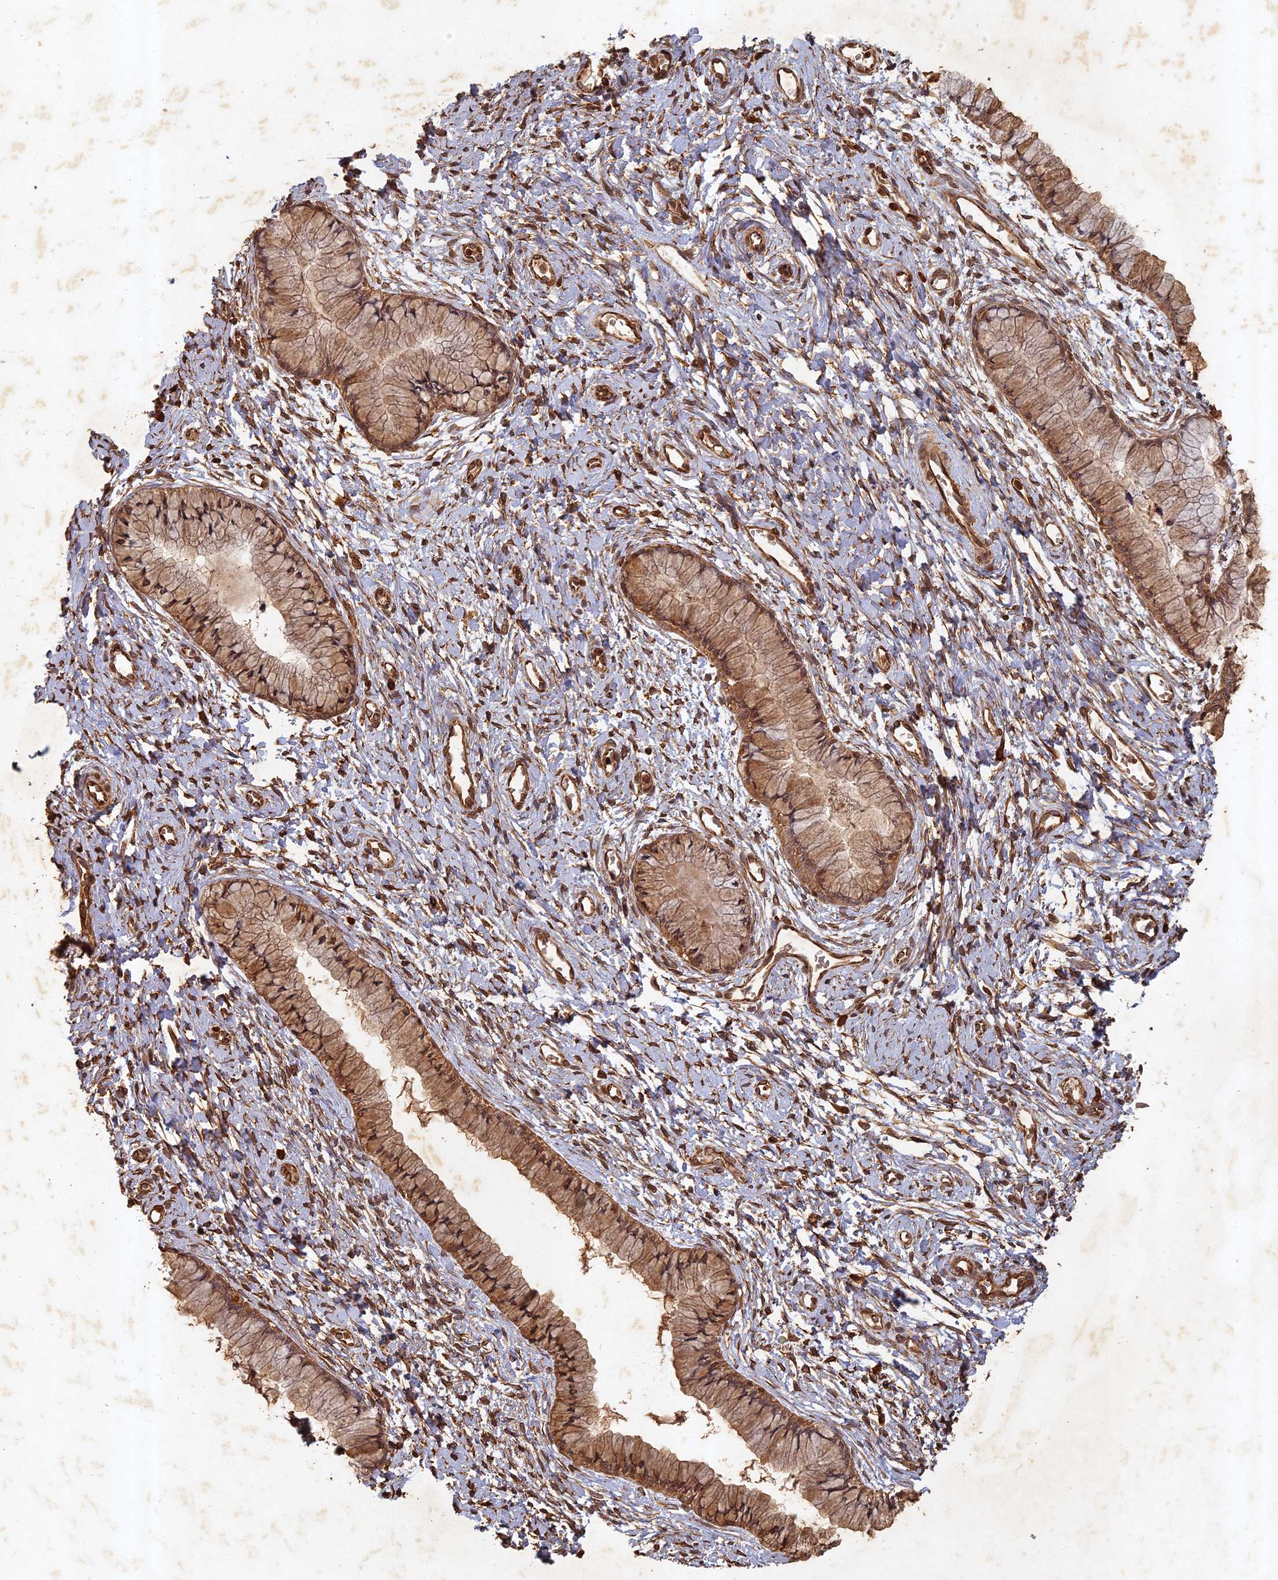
{"staining": {"intensity": "moderate", "quantity": "25%-75%", "location": "cytoplasmic/membranous"}, "tissue": "cervix", "cell_type": "Glandular cells", "image_type": "normal", "snomed": [{"axis": "morphology", "description": "Normal tissue, NOS"}, {"axis": "topography", "description": "Cervix"}], "caption": "Protein staining shows moderate cytoplasmic/membranous staining in approximately 25%-75% of glandular cells in unremarkable cervix. Ihc stains the protein in brown and the nuclei are stained blue.", "gene": "ABCB10", "patient": {"sex": "female", "age": 42}}